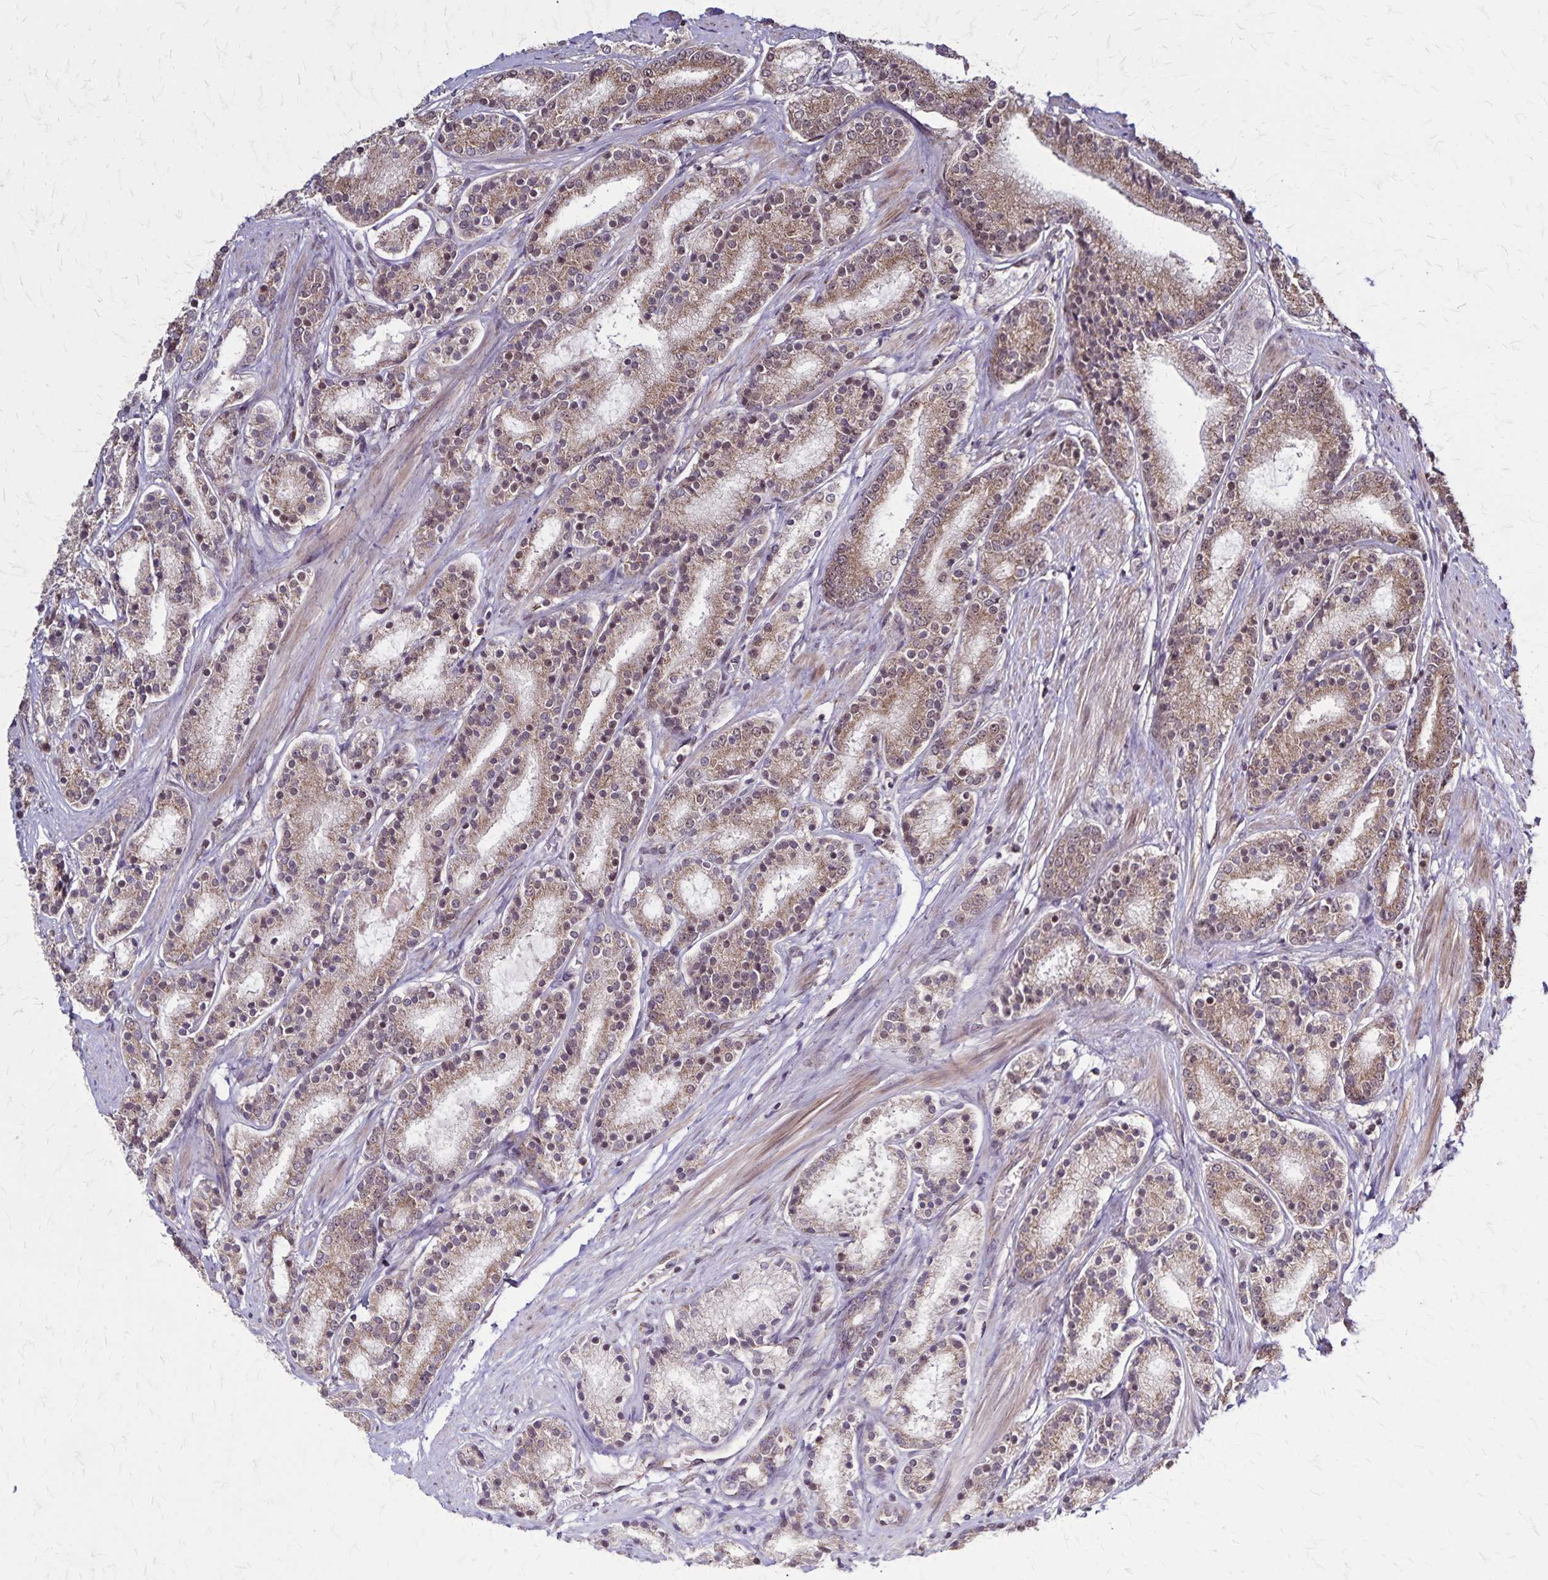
{"staining": {"intensity": "moderate", "quantity": ">75%", "location": "cytoplasmic/membranous"}, "tissue": "prostate cancer", "cell_type": "Tumor cells", "image_type": "cancer", "snomed": [{"axis": "morphology", "description": "Adenocarcinoma, High grade"}, {"axis": "topography", "description": "Prostate"}], "caption": "Immunohistochemical staining of prostate cancer (adenocarcinoma (high-grade)) shows medium levels of moderate cytoplasmic/membranous protein positivity in about >75% of tumor cells. (DAB (3,3'-diaminobenzidine) IHC, brown staining for protein, blue staining for nuclei).", "gene": "NFS1", "patient": {"sex": "male", "age": 63}}